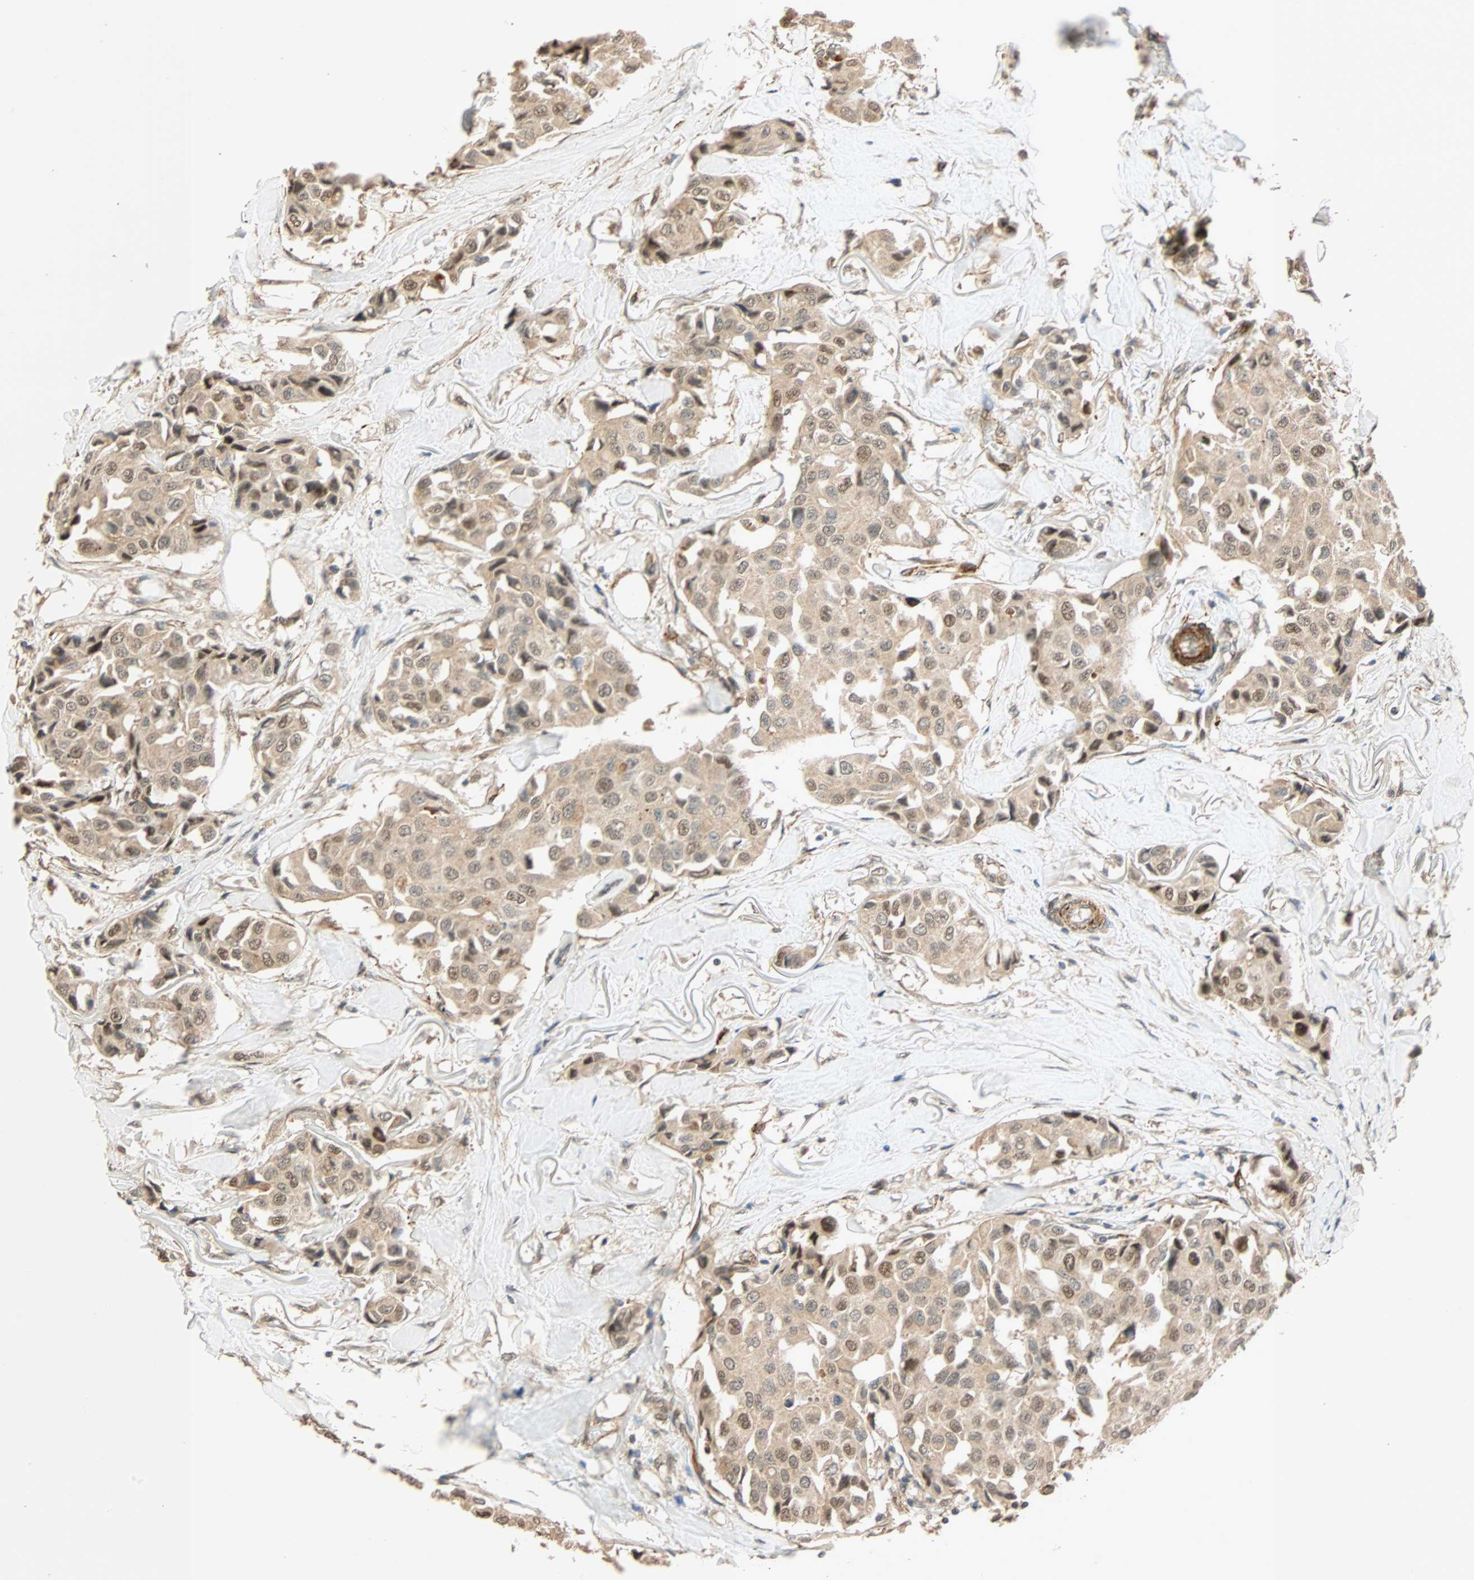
{"staining": {"intensity": "moderate", "quantity": ">75%", "location": "cytoplasmic/membranous,nuclear"}, "tissue": "breast cancer", "cell_type": "Tumor cells", "image_type": "cancer", "snomed": [{"axis": "morphology", "description": "Duct carcinoma"}, {"axis": "topography", "description": "Breast"}], "caption": "A brown stain labels moderate cytoplasmic/membranous and nuclear staining of a protein in infiltrating ductal carcinoma (breast) tumor cells. (brown staining indicates protein expression, while blue staining denotes nuclei).", "gene": "QSER1", "patient": {"sex": "female", "age": 80}}